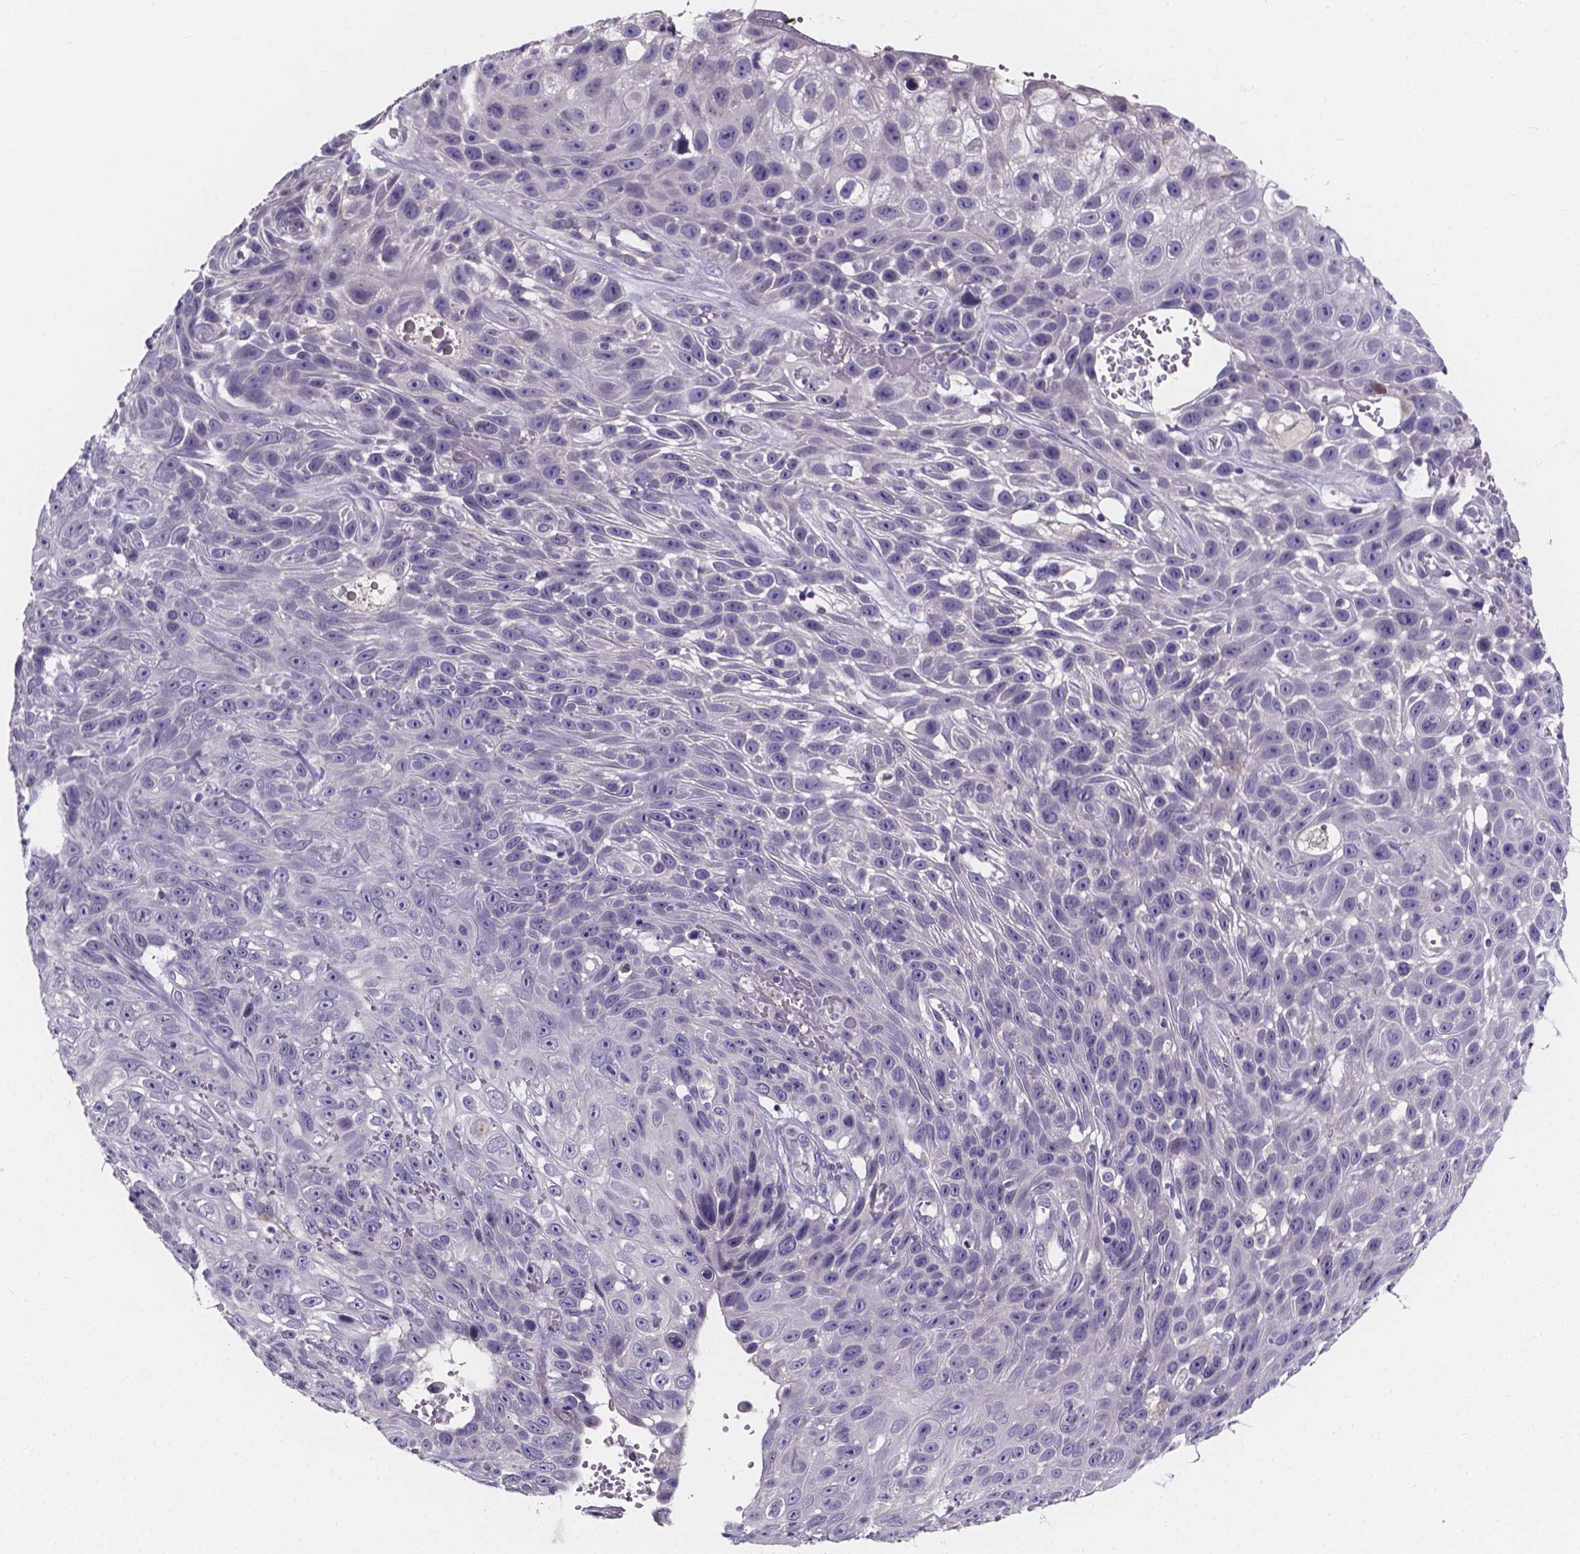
{"staining": {"intensity": "negative", "quantity": "none", "location": "none"}, "tissue": "skin cancer", "cell_type": "Tumor cells", "image_type": "cancer", "snomed": [{"axis": "morphology", "description": "Squamous cell carcinoma, NOS"}, {"axis": "topography", "description": "Skin"}], "caption": "Immunohistochemical staining of squamous cell carcinoma (skin) exhibits no significant expression in tumor cells. Brightfield microscopy of immunohistochemistry (IHC) stained with DAB (3,3'-diaminobenzidine) (brown) and hematoxylin (blue), captured at high magnification.", "gene": "SPOCD1", "patient": {"sex": "male", "age": 82}}